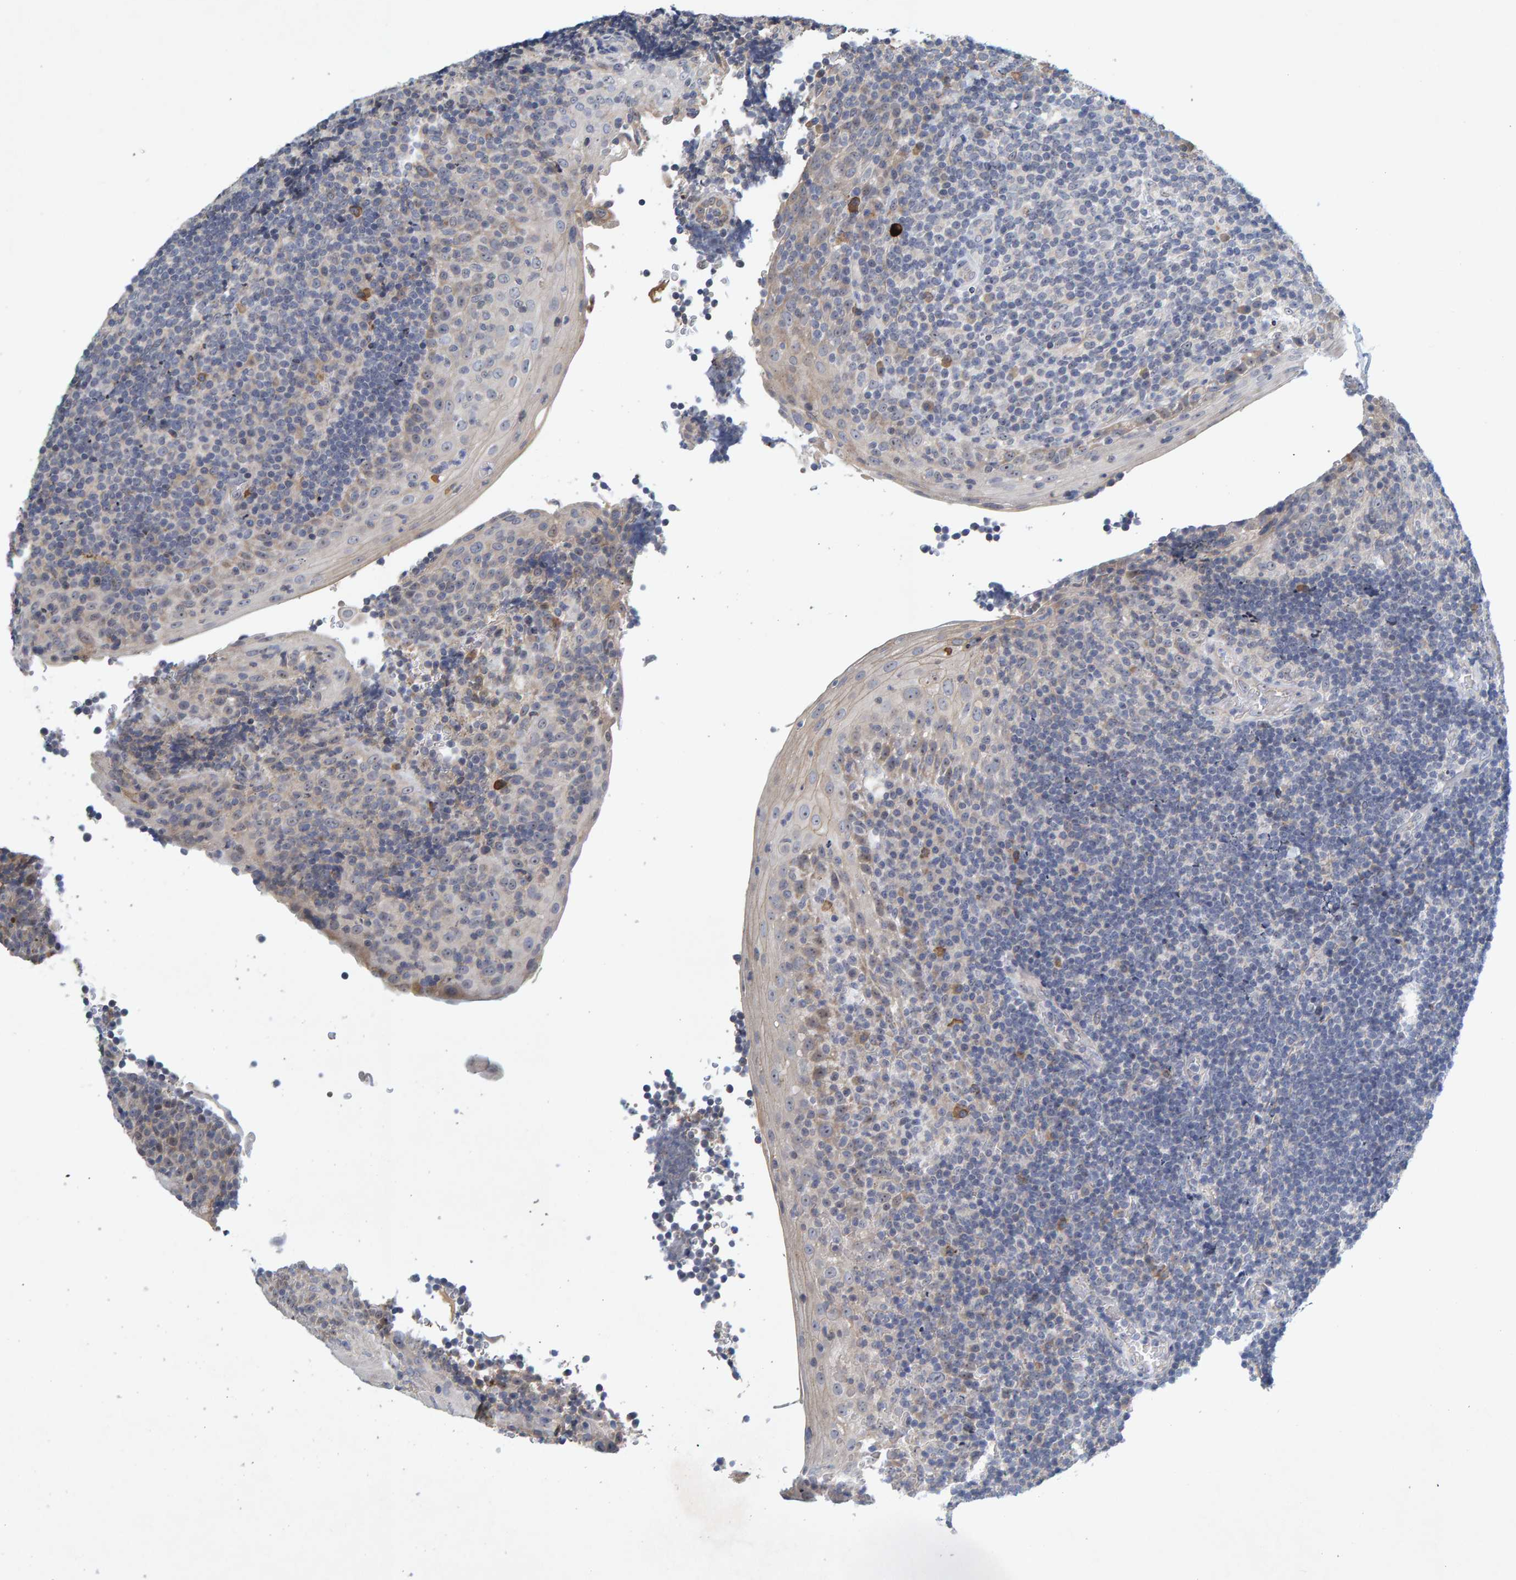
{"staining": {"intensity": "negative", "quantity": "none", "location": "none"}, "tissue": "tonsil", "cell_type": "Germinal center cells", "image_type": "normal", "snomed": [{"axis": "morphology", "description": "Normal tissue, NOS"}, {"axis": "topography", "description": "Tonsil"}], "caption": "DAB (3,3'-diaminobenzidine) immunohistochemical staining of normal tonsil demonstrates no significant expression in germinal center cells. (Stains: DAB (3,3'-diaminobenzidine) immunohistochemistry (IHC) with hematoxylin counter stain, Microscopy: brightfield microscopy at high magnification).", "gene": "ZNF77", "patient": {"sex": "male", "age": 37}}